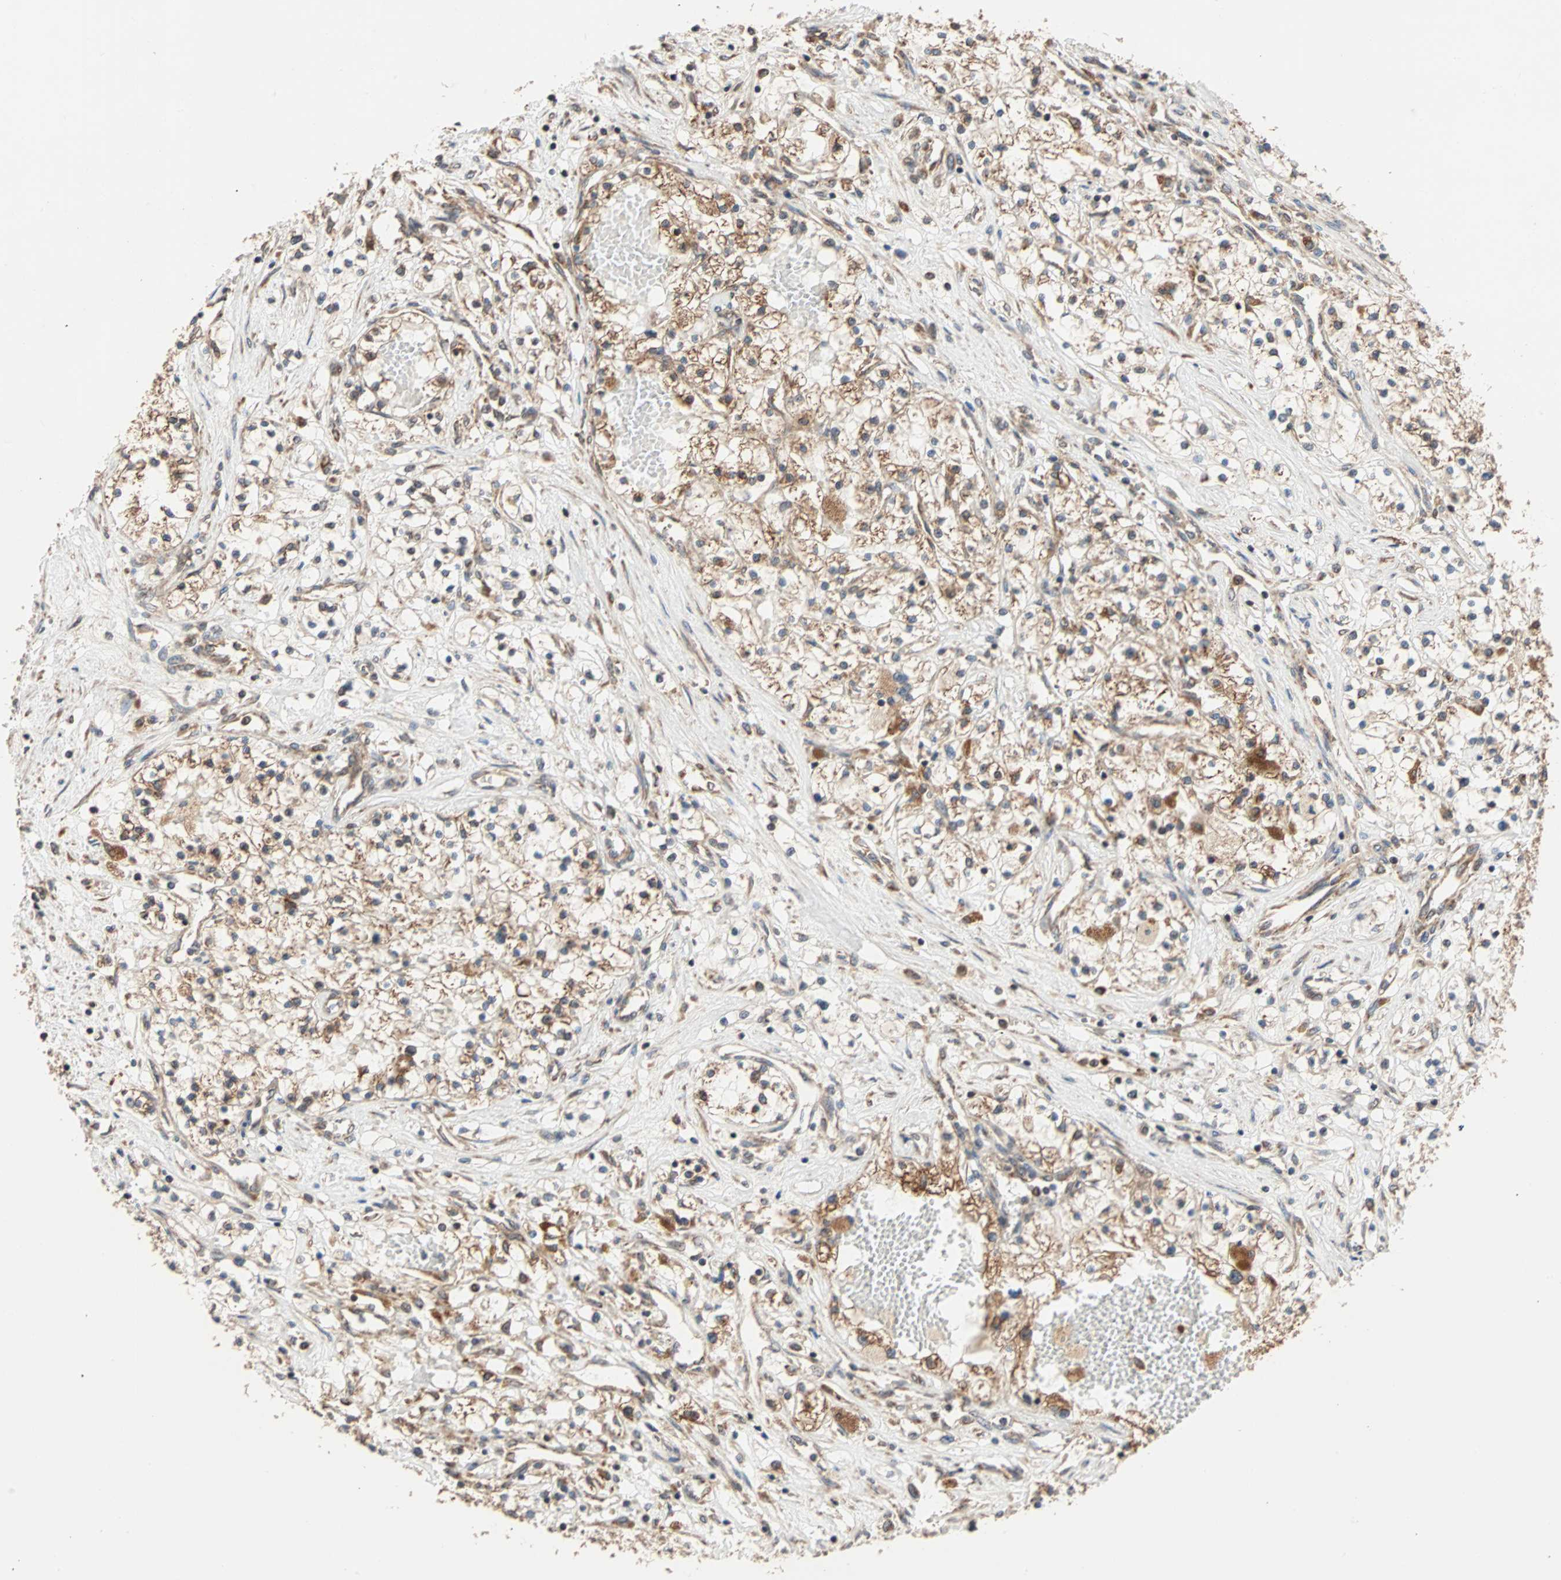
{"staining": {"intensity": "moderate", "quantity": ">75%", "location": "cytoplasmic/membranous"}, "tissue": "renal cancer", "cell_type": "Tumor cells", "image_type": "cancer", "snomed": [{"axis": "morphology", "description": "Adenocarcinoma, NOS"}, {"axis": "topography", "description": "Kidney"}], "caption": "High-power microscopy captured an immunohistochemistry (IHC) micrograph of renal cancer (adenocarcinoma), revealing moderate cytoplasmic/membranous staining in approximately >75% of tumor cells. (Brightfield microscopy of DAB IHC at high magnification).", "gene": "AUP1", "patient": {"sex": "male", "age": 68}}